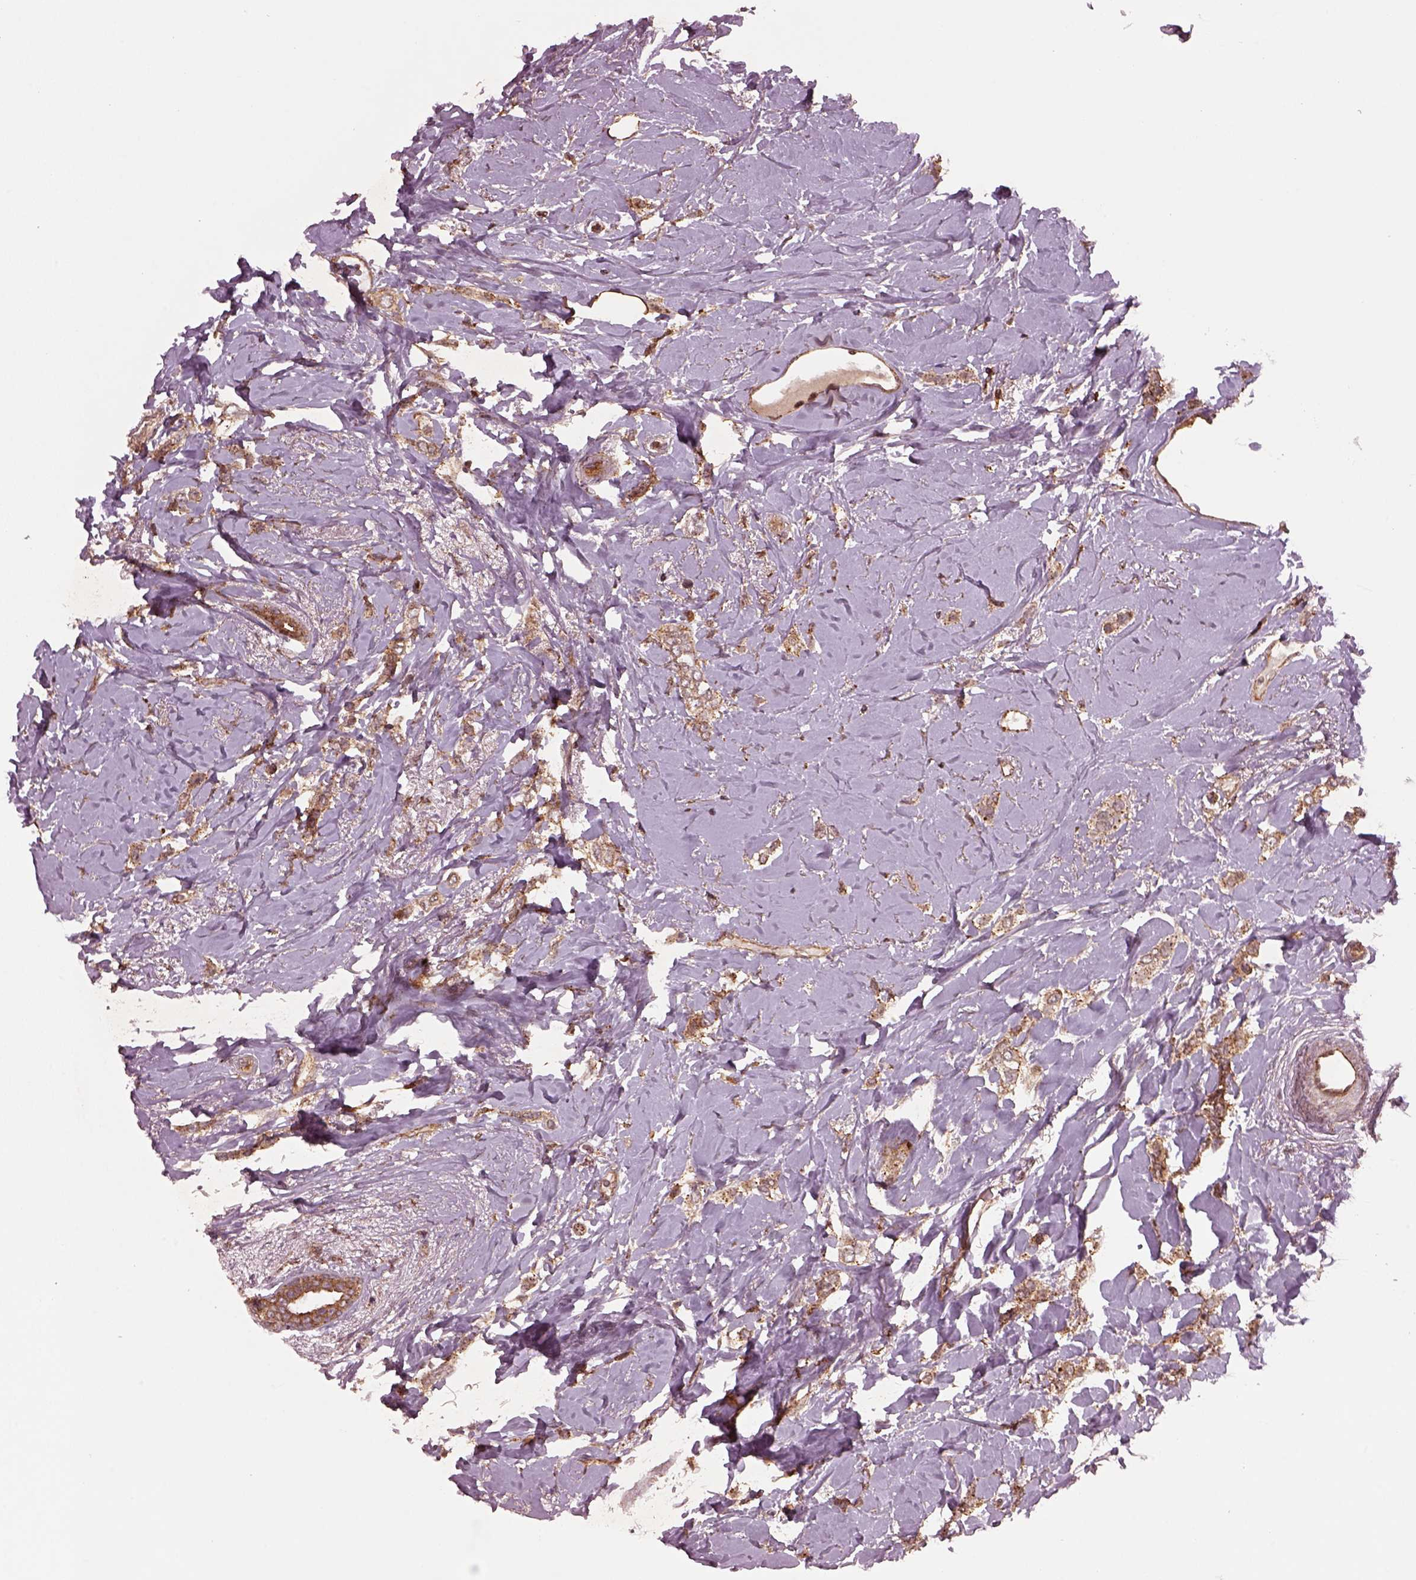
{"staining": {"intensity": "moderate", "quantity": ">75%", "location": "cytoplasmic/membranous"}, "tissue": "breast cancer", "cell_type": "Tumor cells", "image_type": "cancer", "snomed": [{"axis": "morphology", "description": "Lobular carcinoma"}, {"axis": "topography", "description": "Breast"}], "caption": "Human breast cancer (lobular carcinoma) stained with a brown dye shows moderate cytoplasmic/membranous positive positivity in about >75% of tumor cells.", "gene": "WASHC2A", "patient": {"sex": "female", "age": 66}}